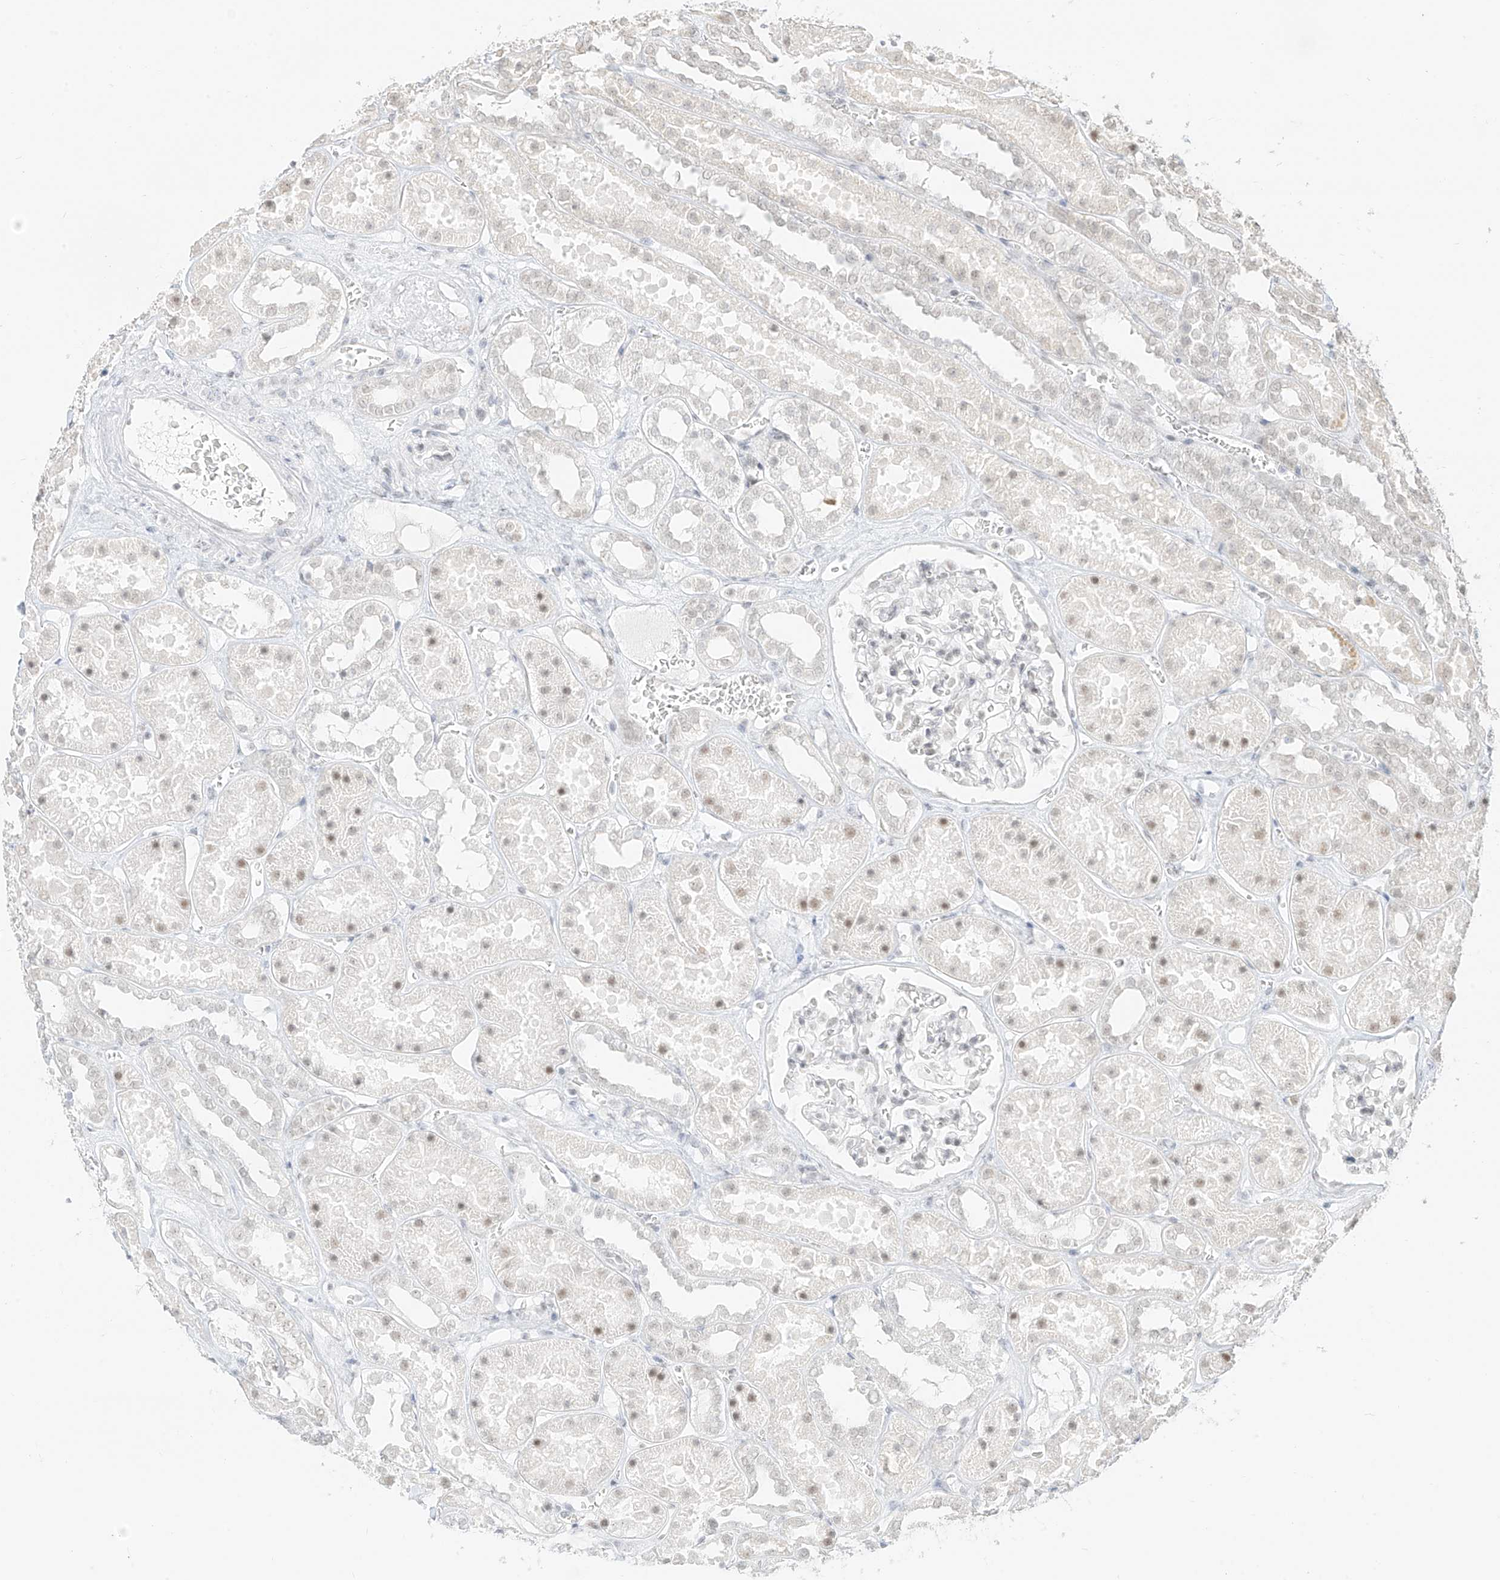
{"staining": {"intensity": "negative", "quantity": "none", "location": "none"}, "tissue": "kidney", "cell_type": "Cells in glomeruli", "image_type": "normal", "snomed": [{"axis": "morphology", "description": "Normal tissue, NOS"}, {"axis": "topography", "description": "Kidney"}], "caption": "This micrograph is of unremarkable kidney stained with immunohistochemistry to label a protein in brown with the nuclei are counter-stained blue. There is no positivity in cells in glomeruli. (DAB (3,3'-diaminobenzidine) immunohistochemistry visualized using brightfield microscopy, high magnification).", "gene": "SUPT5H", "patient": {"sex": "female", "age": 41}}